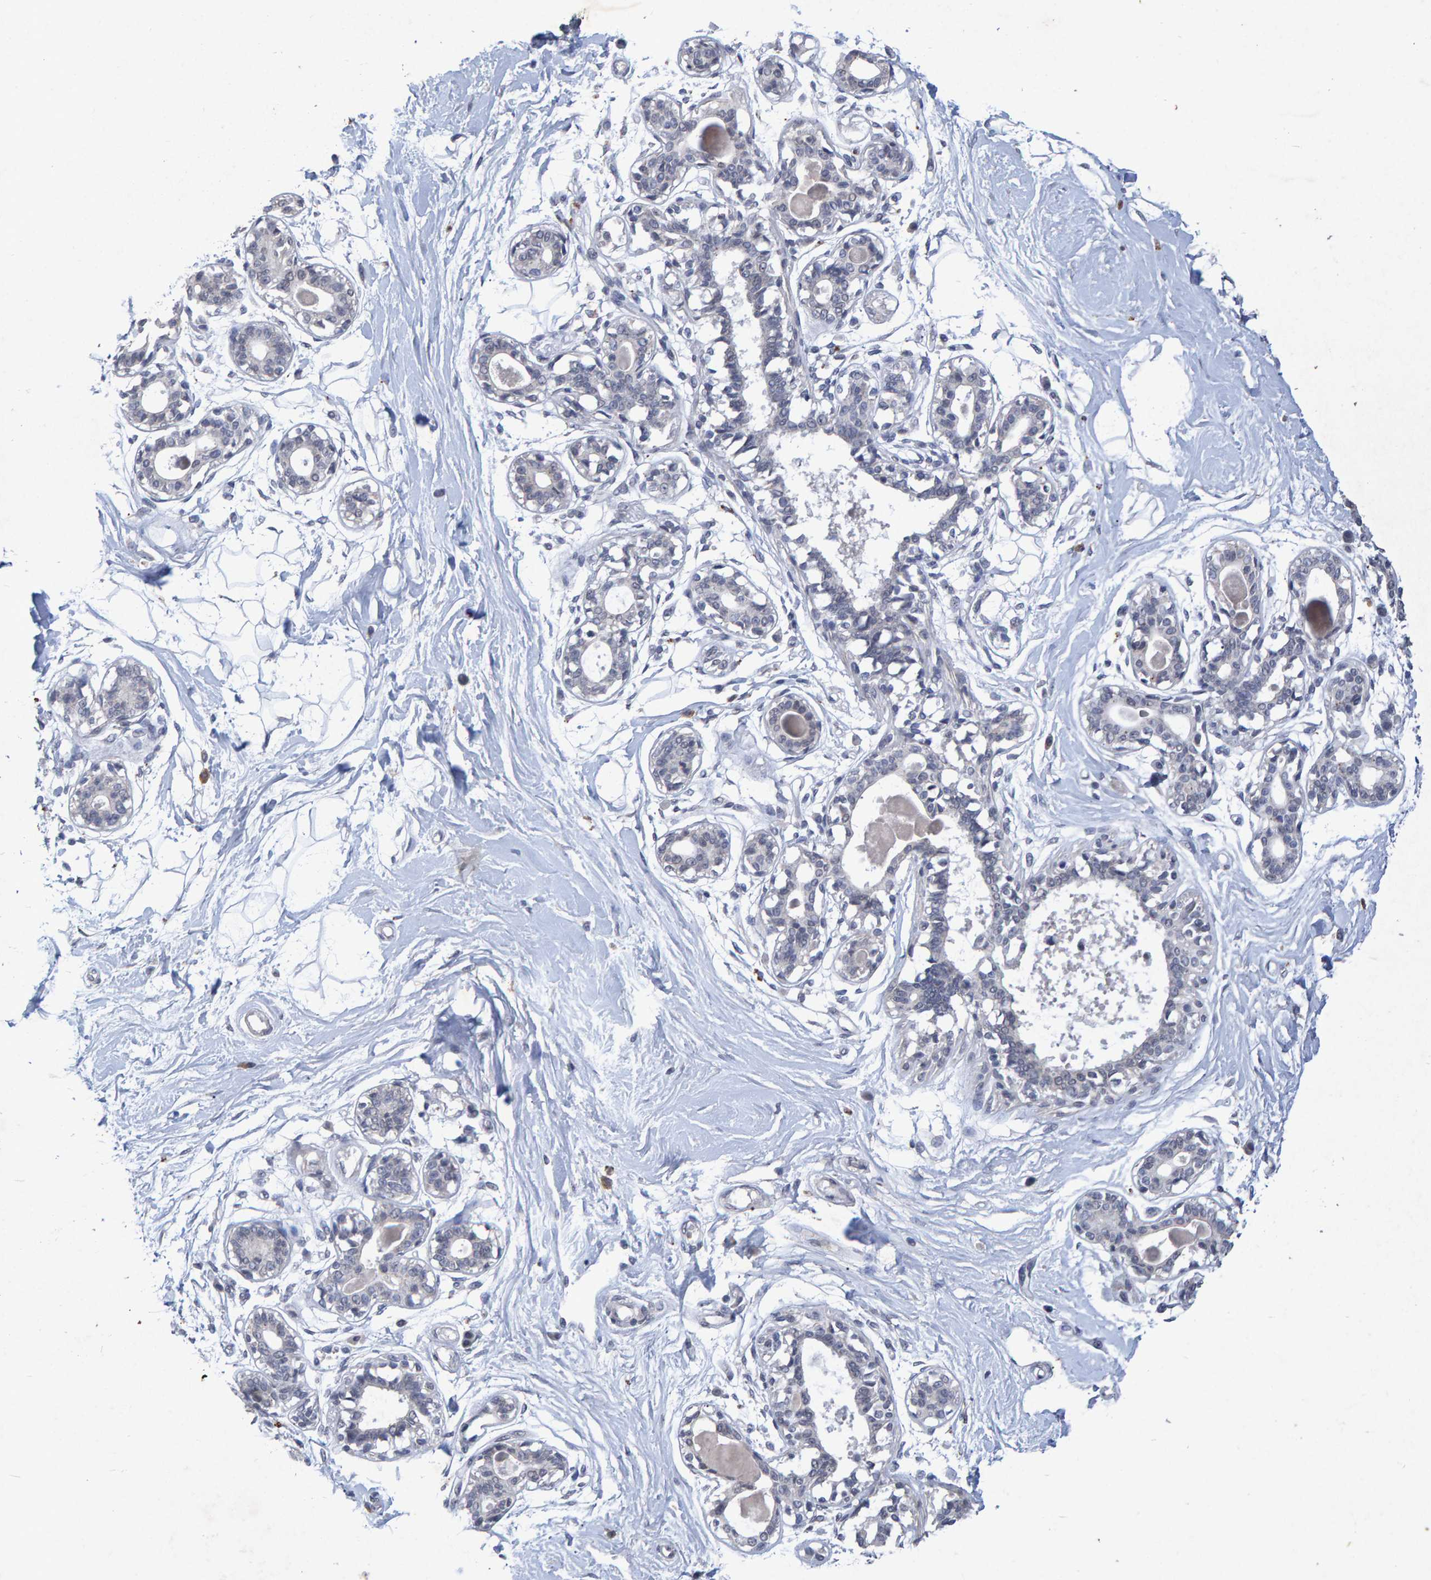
{"staining": {"intensity": "negative", "quantity": "none", "location": "none"}, "tissue": "breast", "cell_type": "Adipocytes", "image_type": "normal", "snomed": [{"axis": "morphology", "description": "Normal tissue, NOS"}, {"axis": "topography", "description": "Breast"}], "caption": "This is an immunohistochemistry image of benign breast. There is no positivity in adipocytes.", "gene": "GALC", "patient": {"sex": "female", "age": 45}}